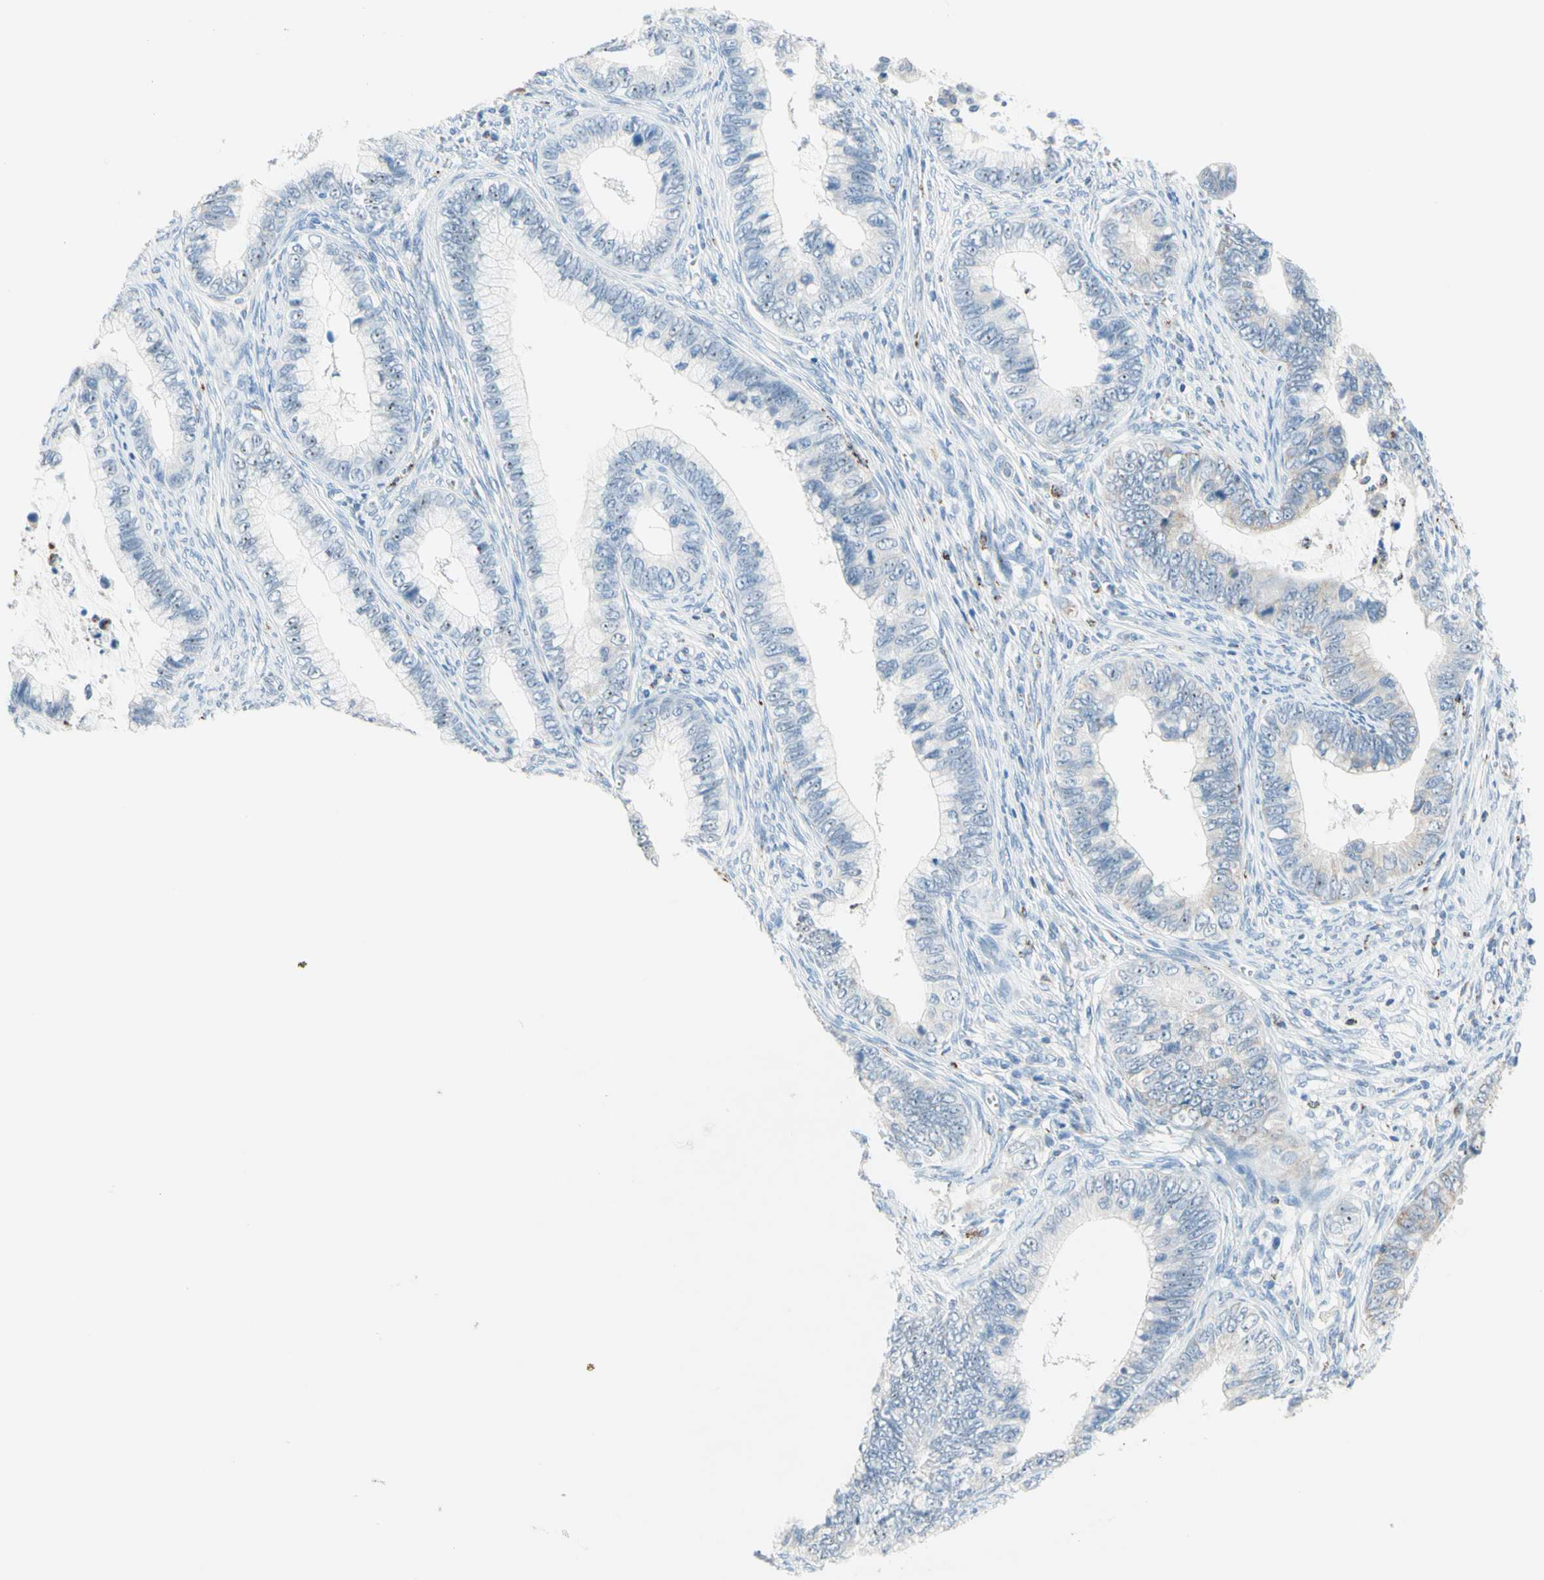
{"staining": {"intensity": "weak", "quantity": "<25%", "location": "cytoplasmic/membranous,nuclear"}, "tissue": "cervical cancer", "cell_type": "Tumor cells", "image_type": "cancer", "snomed": [{"axis": "morphology", "description": "Adenocarcinoma, NOS"}, {"axis": "topography", "description": "Cervix"}], "caption": "Protein analysis of cervical adenocarcinoma reveals no significant staining in tumor cells.", "gene": "CYSLTR1", "patient": {"sex": "female", "age": 44}}